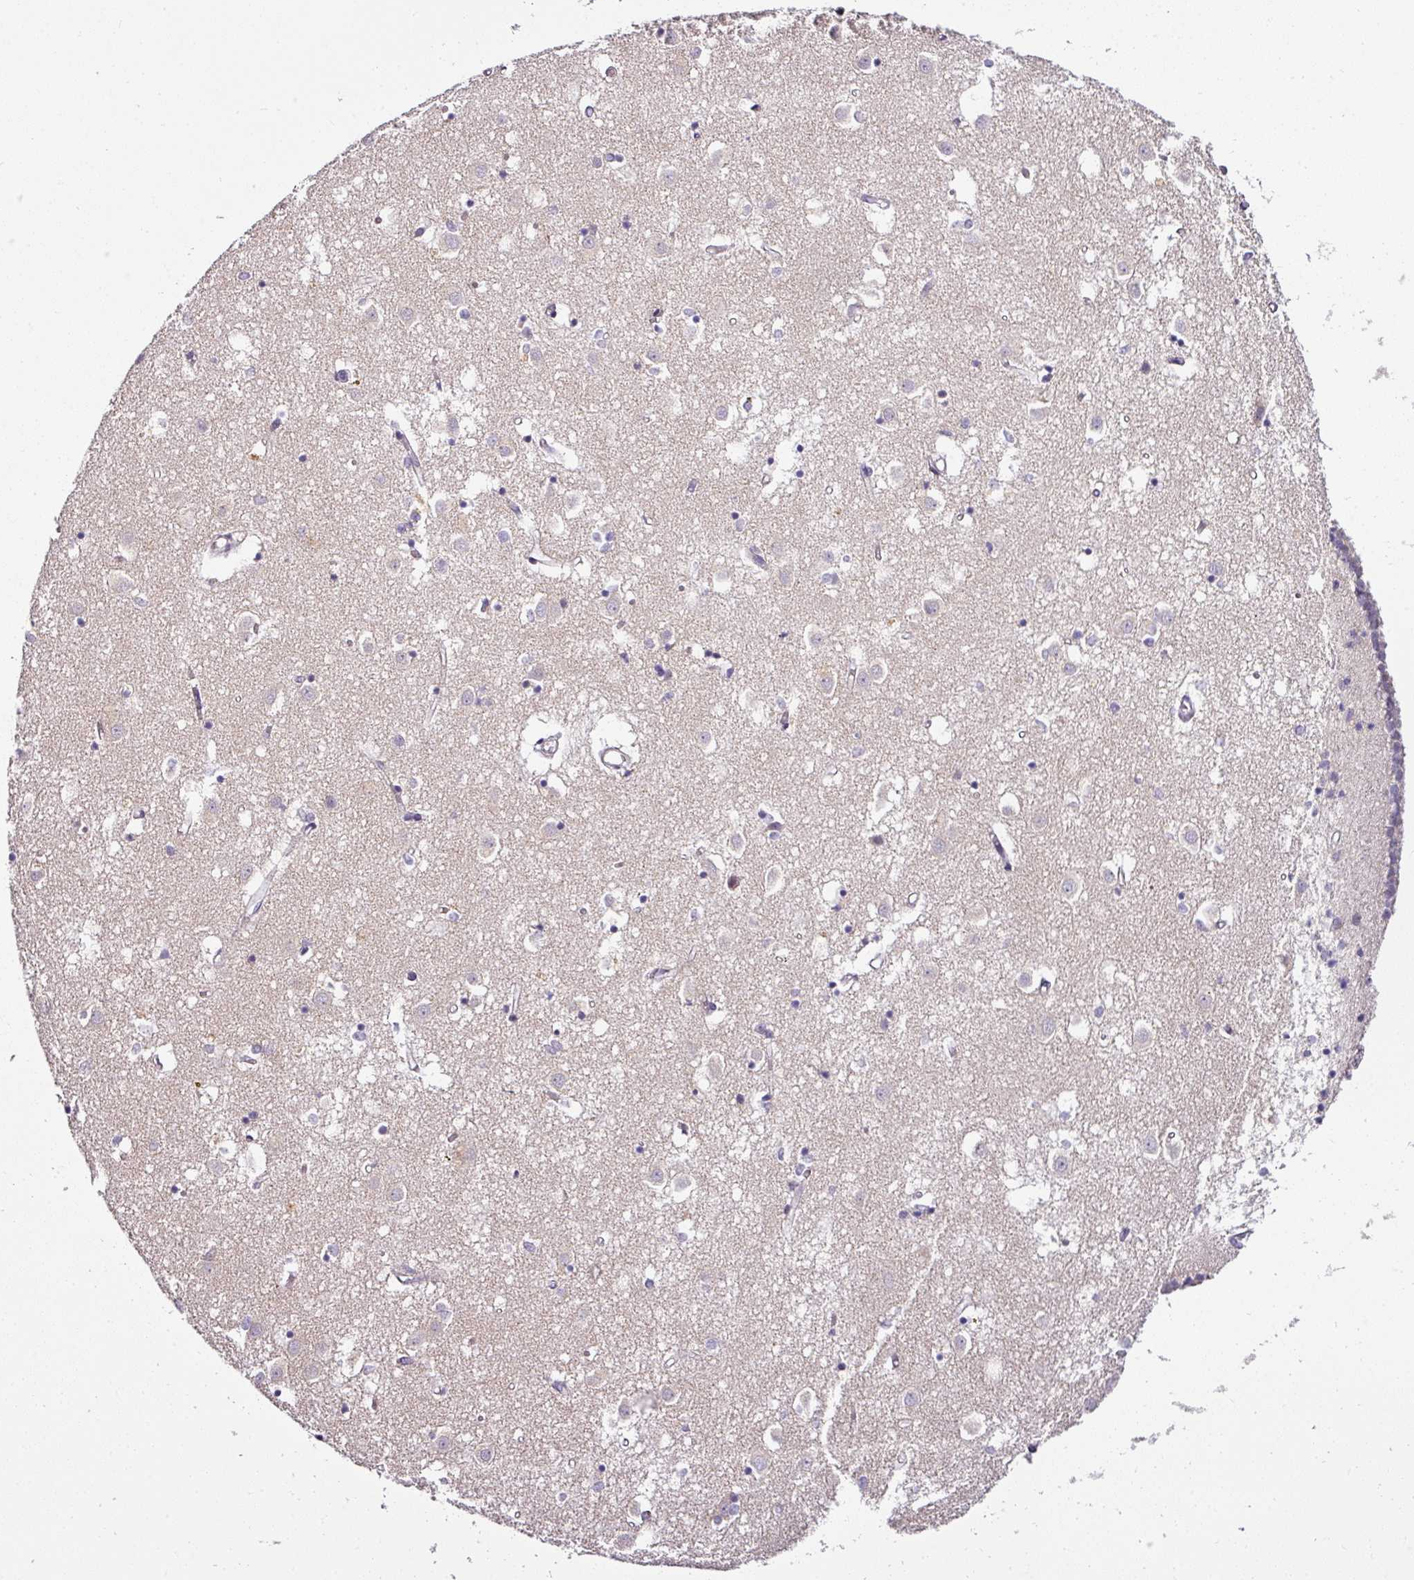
{"staining": {"intensity": "negative", "quantity": "none", "location": "none"}, "tissue": "caudate", "cell_type": "Glial cells", "image_type": "normal", "snomed": [{"axis": "morphology", "description": "Normal tissue, NOS"}, {"axis": "topography", "description": "Lateral ventricle wall"}], "caption": "Immunohistochemistry (IHC) of benign caudate demonstrates no expression in glial cells. The staining is performed using DAB (3,3'-diaminobenzidine) brown chromogen with nuclei counter-stained in using hematoxylin.", "gene": "NAPSA", "patient": {"sex": "male", "age": 70}}